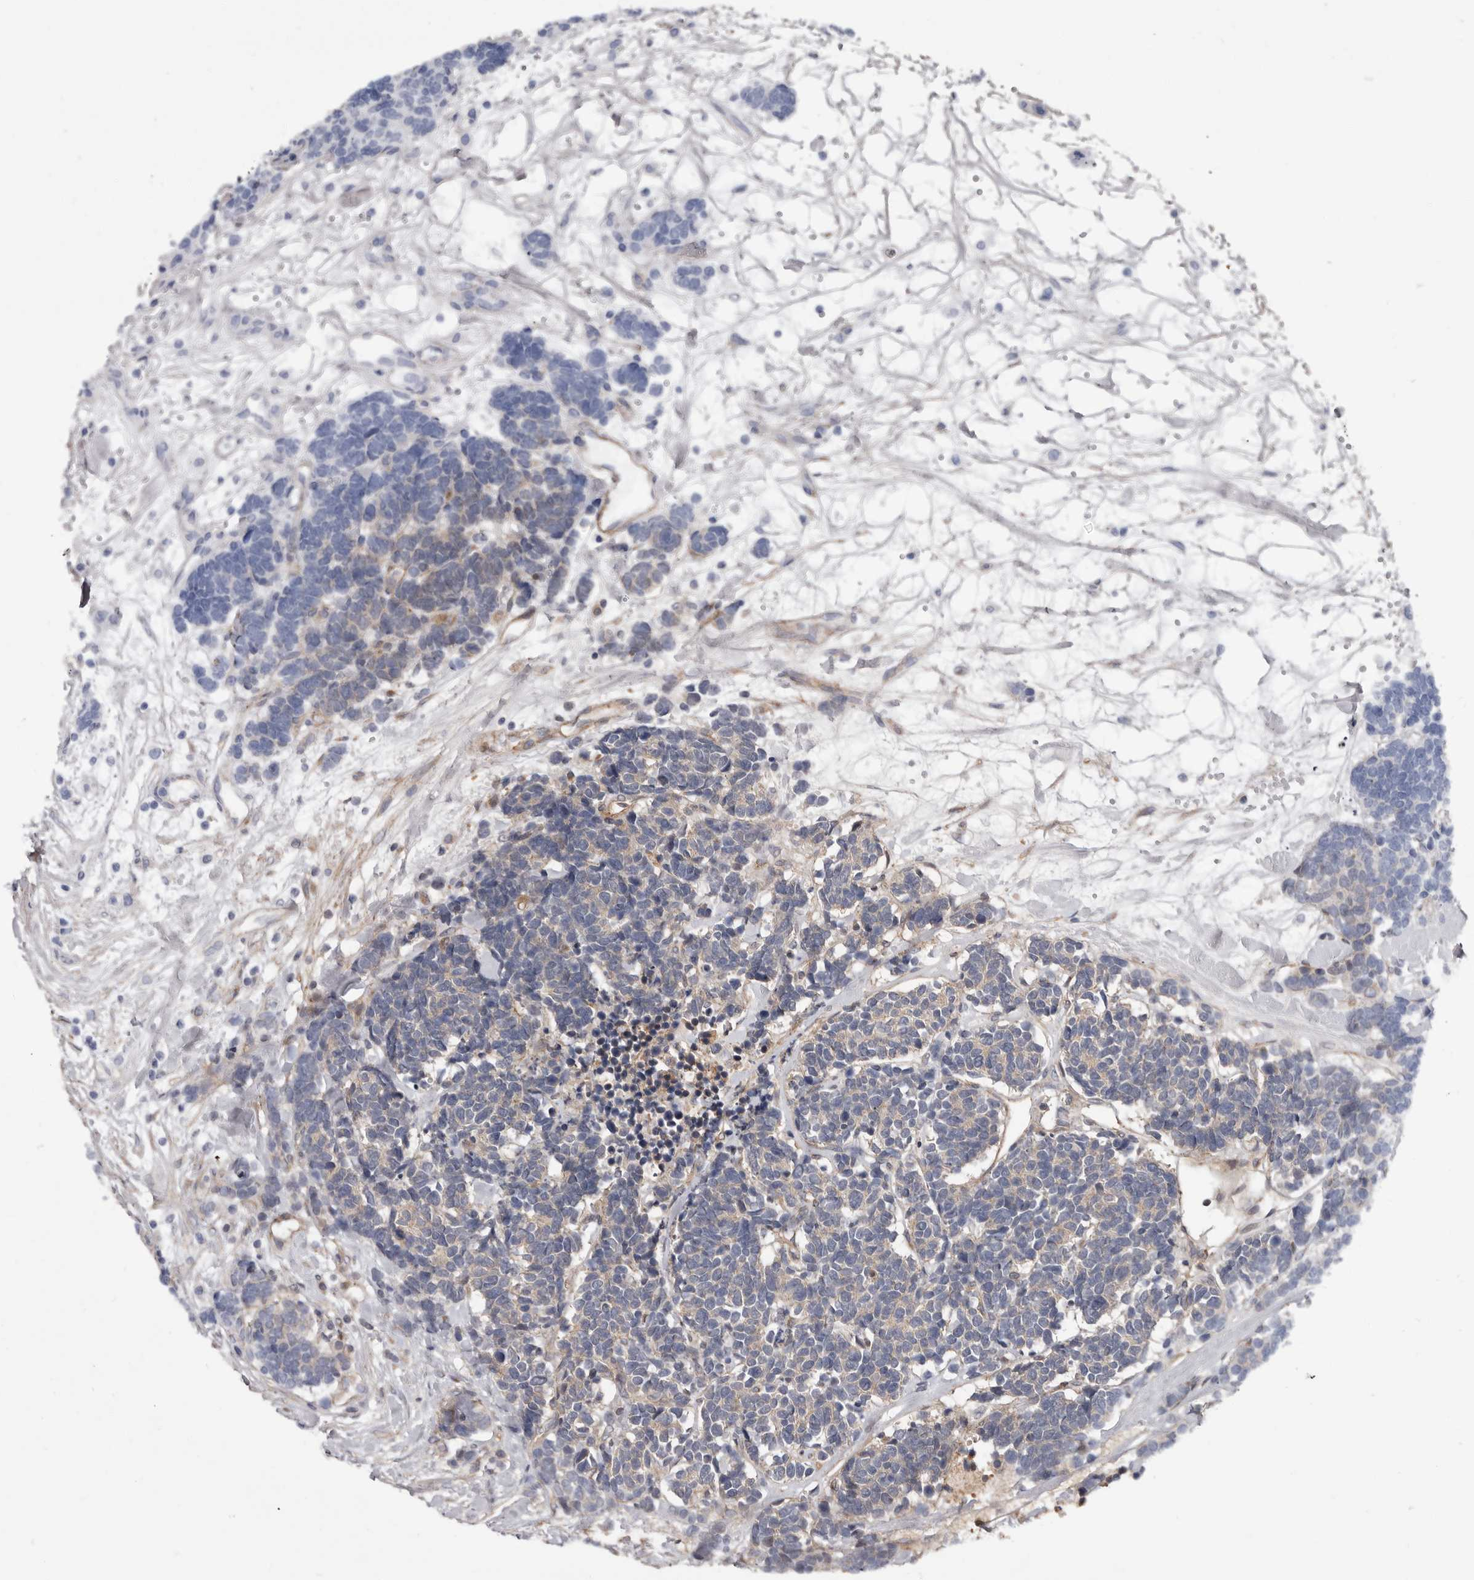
{"staining": {"intensity": "negative", "quantity": "none", "location": "none"}, "tissue": "carcinoid", "cell_type": "Tumor cells", "image_type": "cancer", "snomed": [{"axis": "morphology", "description": "Carcinoma, NOS"}, {"axis": "morphology", "description": "Carcinoid, malignant, NOS"}, {"axis": "topography", "description": "Urinary bladder"}], "caption": "The histopathology image demonstrates no staining of tumor cells in malignant carcinoid.", "gene": "ADAMTS2", "patient": {"sex": "male", "age": 57}}